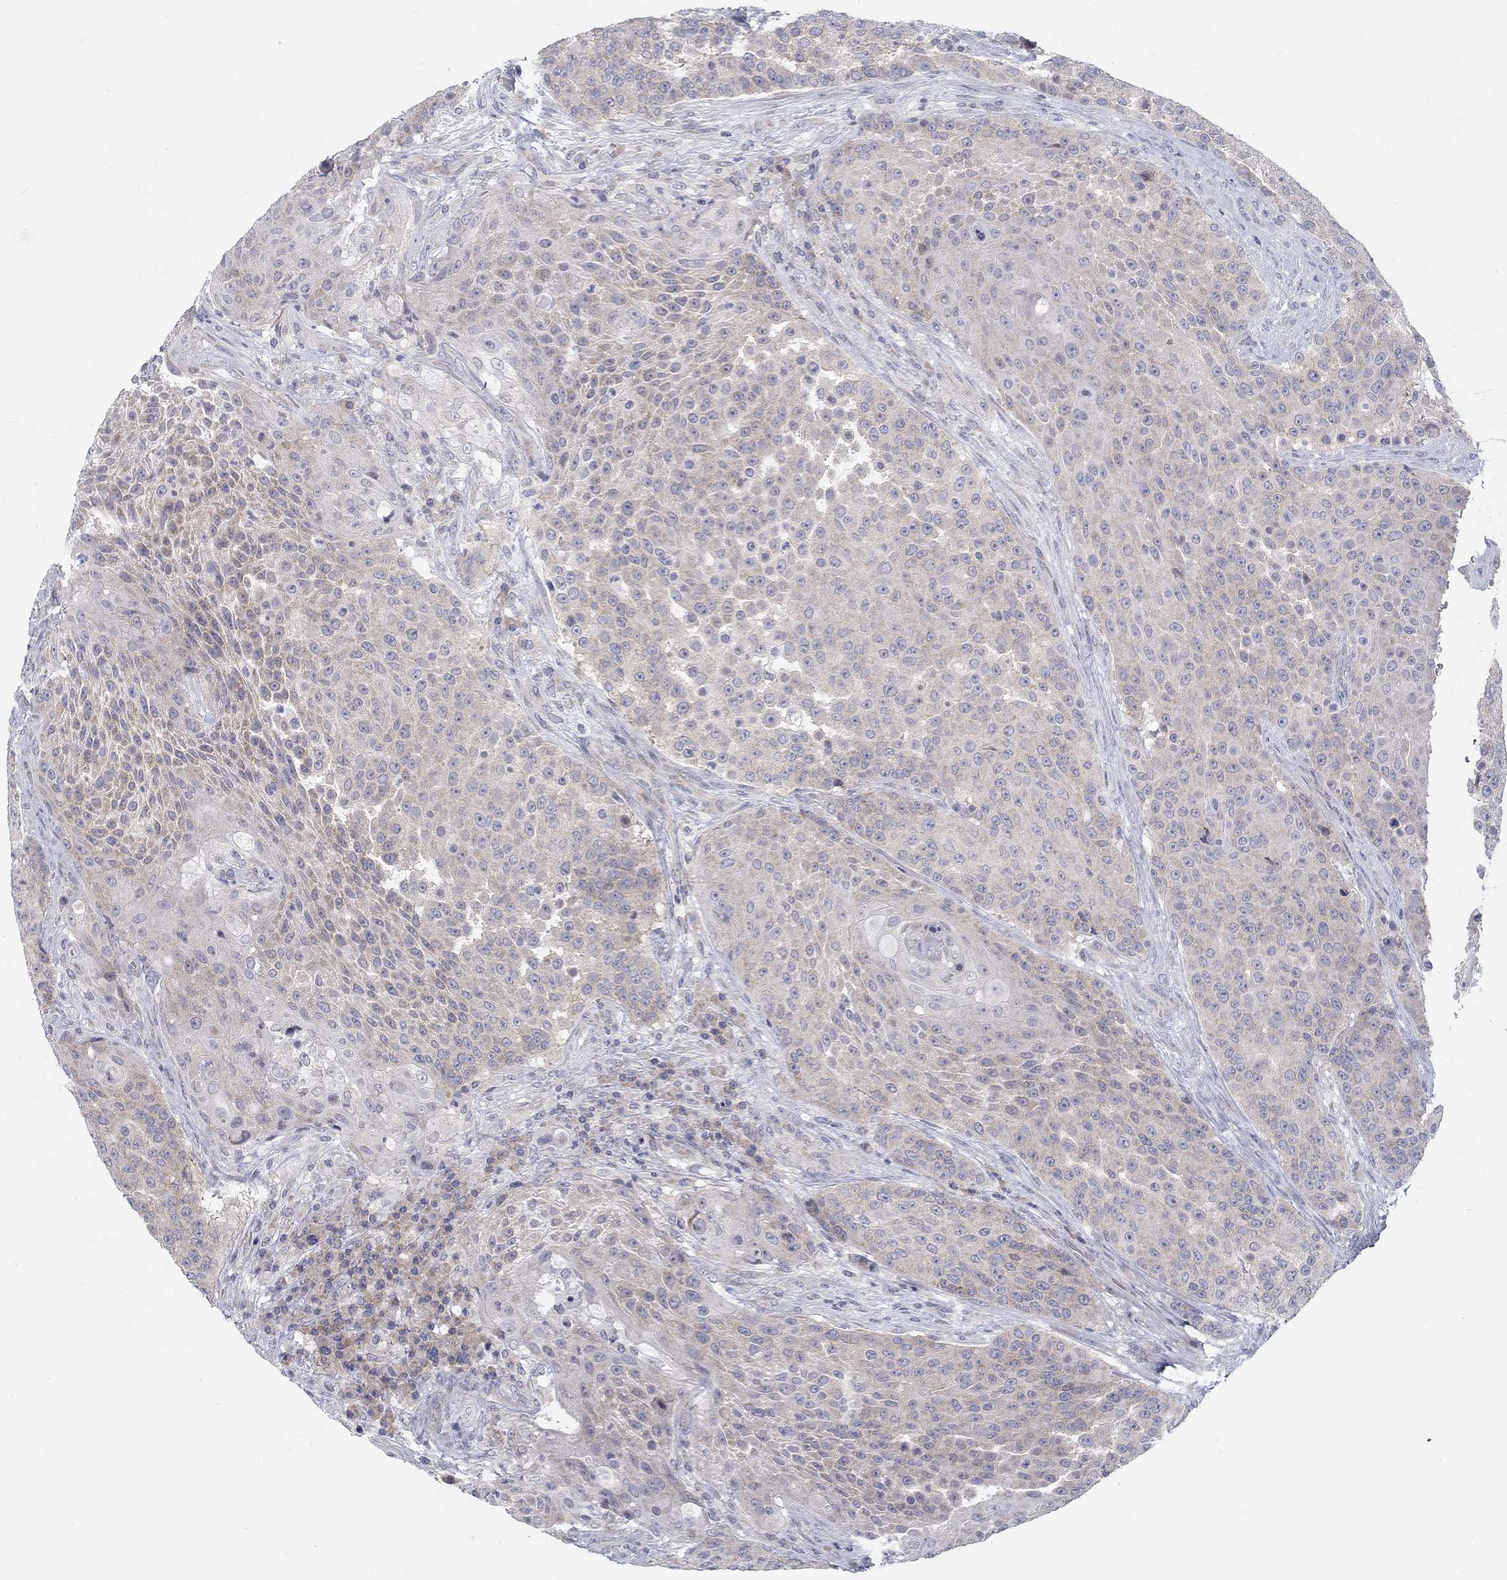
{"staining": {"intensity": "weak", "quantity": "<25%", "location": "cytoplasmic/membranous"}, "tissue": "urothelial cancer", "cell_type": "Tumor cells", "image_type": "cancer", "snomed": [{"axis": "morphology", "description": "Urothelial carcinoma, High grade"}, {"axis": "topography", "description": "Urinary bladder"}], "caption": "Histopathology image shows no protein expression in tumor cells of urothelial carcinoma (high-grade) tissue.", "gene": "ATP1A3", "patient": {"sex": "female", "age": 63}}